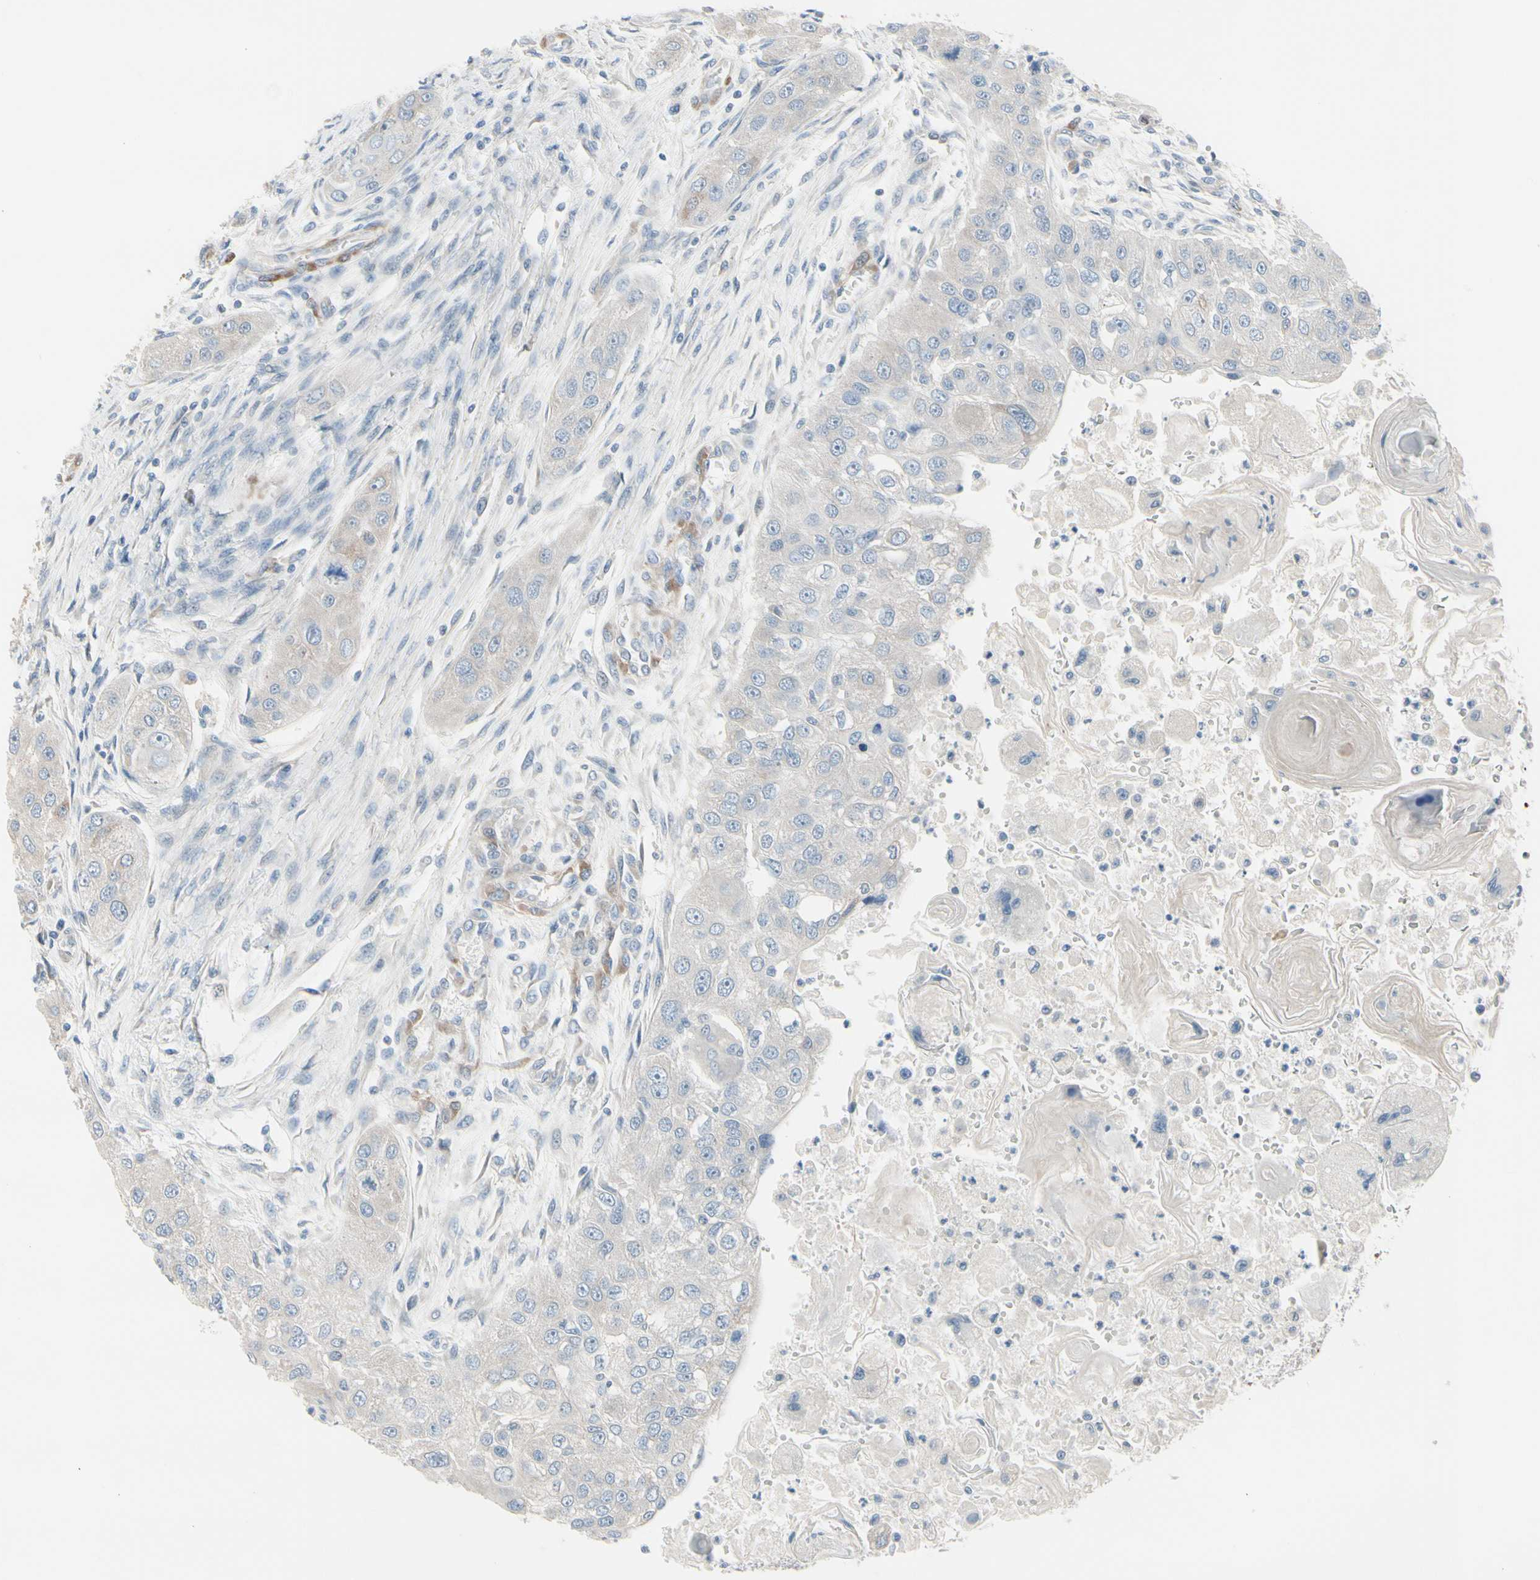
{"staining": {"intensity": "negative", "quantity": "none", "location": "none"}, "tissue": "head and neck cancer", "cell_type": "Tumor cells", "image_type": "cancer", "snomed": [{"axis": "morphology", "description": "Normal tissue, NOS"}, {"axis": "morphology", "description": "Squamous cell carcinoma, NOS"}, {"axis": "topography", "description": "Skeletal muscle"}, {"axis": "topography", "description": "Head-Neck"}], "caption": "DAB immunohistochemical staining of squamous cell carcinoma (head and neck) reveals no significant expression in tumor cells. The staining was performed using DAB (3,3'-diaminobenzidine) to visualize the protein expression in brown, while the nuclei were stained in blue with hematoxylin (Magnification: 20x).", "gene": "MAP2", "patient": {"sex": "male", "age": 51}}